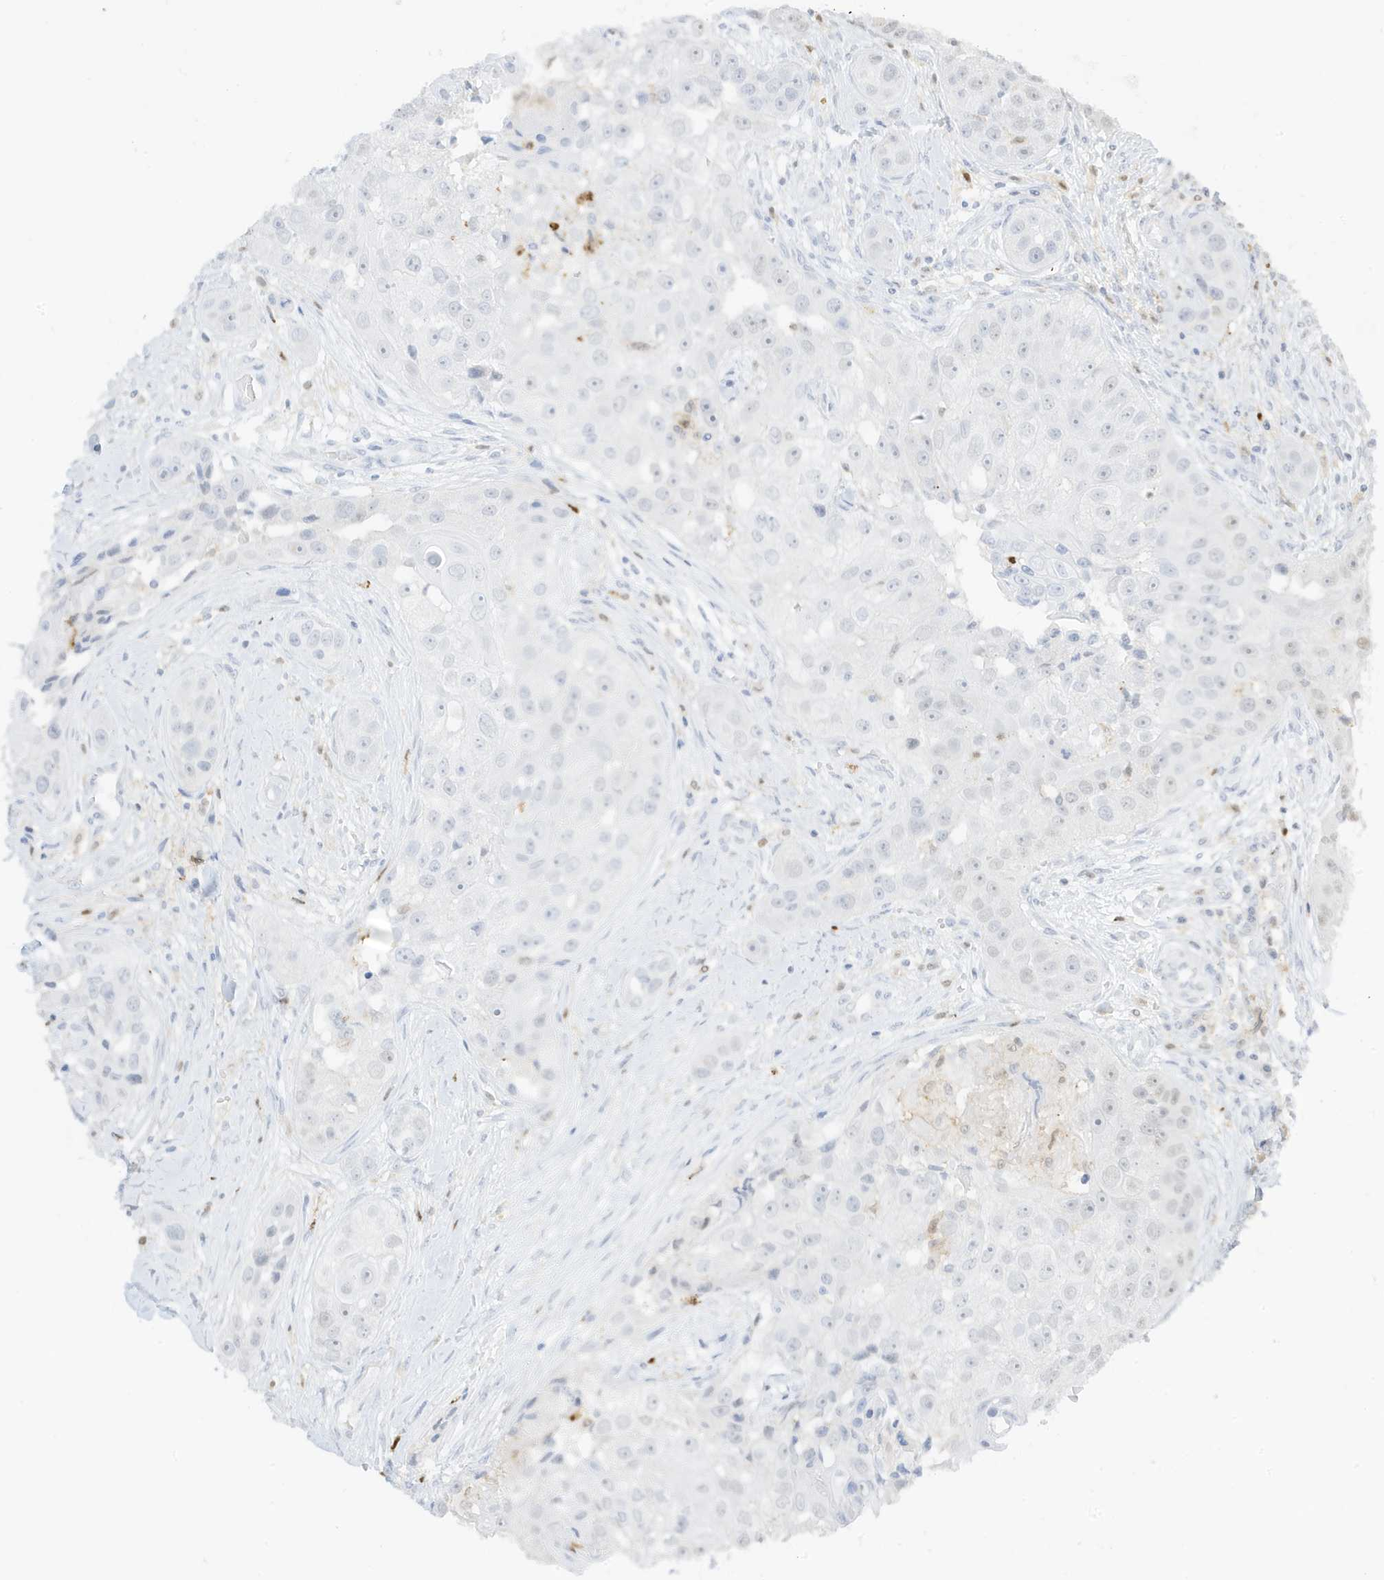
{"staining": {"intensity": "negative", "quantity": "none", "location": "none"}, "tissue": "head and neck cancer", "cell_type": "Tumor cells", "image_type": "cancer", "snomed": [{"axis": "morphology", "description": "Normal tissue, NOS"}, {"axis": "morphology", "description": "Squamous cell carcinoma, NOS"}, {"axis": "topography", "description": "Skeletal muscle"}, {"axis": "topography", "description": "Head-Neck"}], "caption": "Human head and neck squamous cell carcinoma stained for a protein using IHC demonstrates no expression in tumor cells.", "gene": "GCA", "patient": {"sex": "male", "age": 51}}